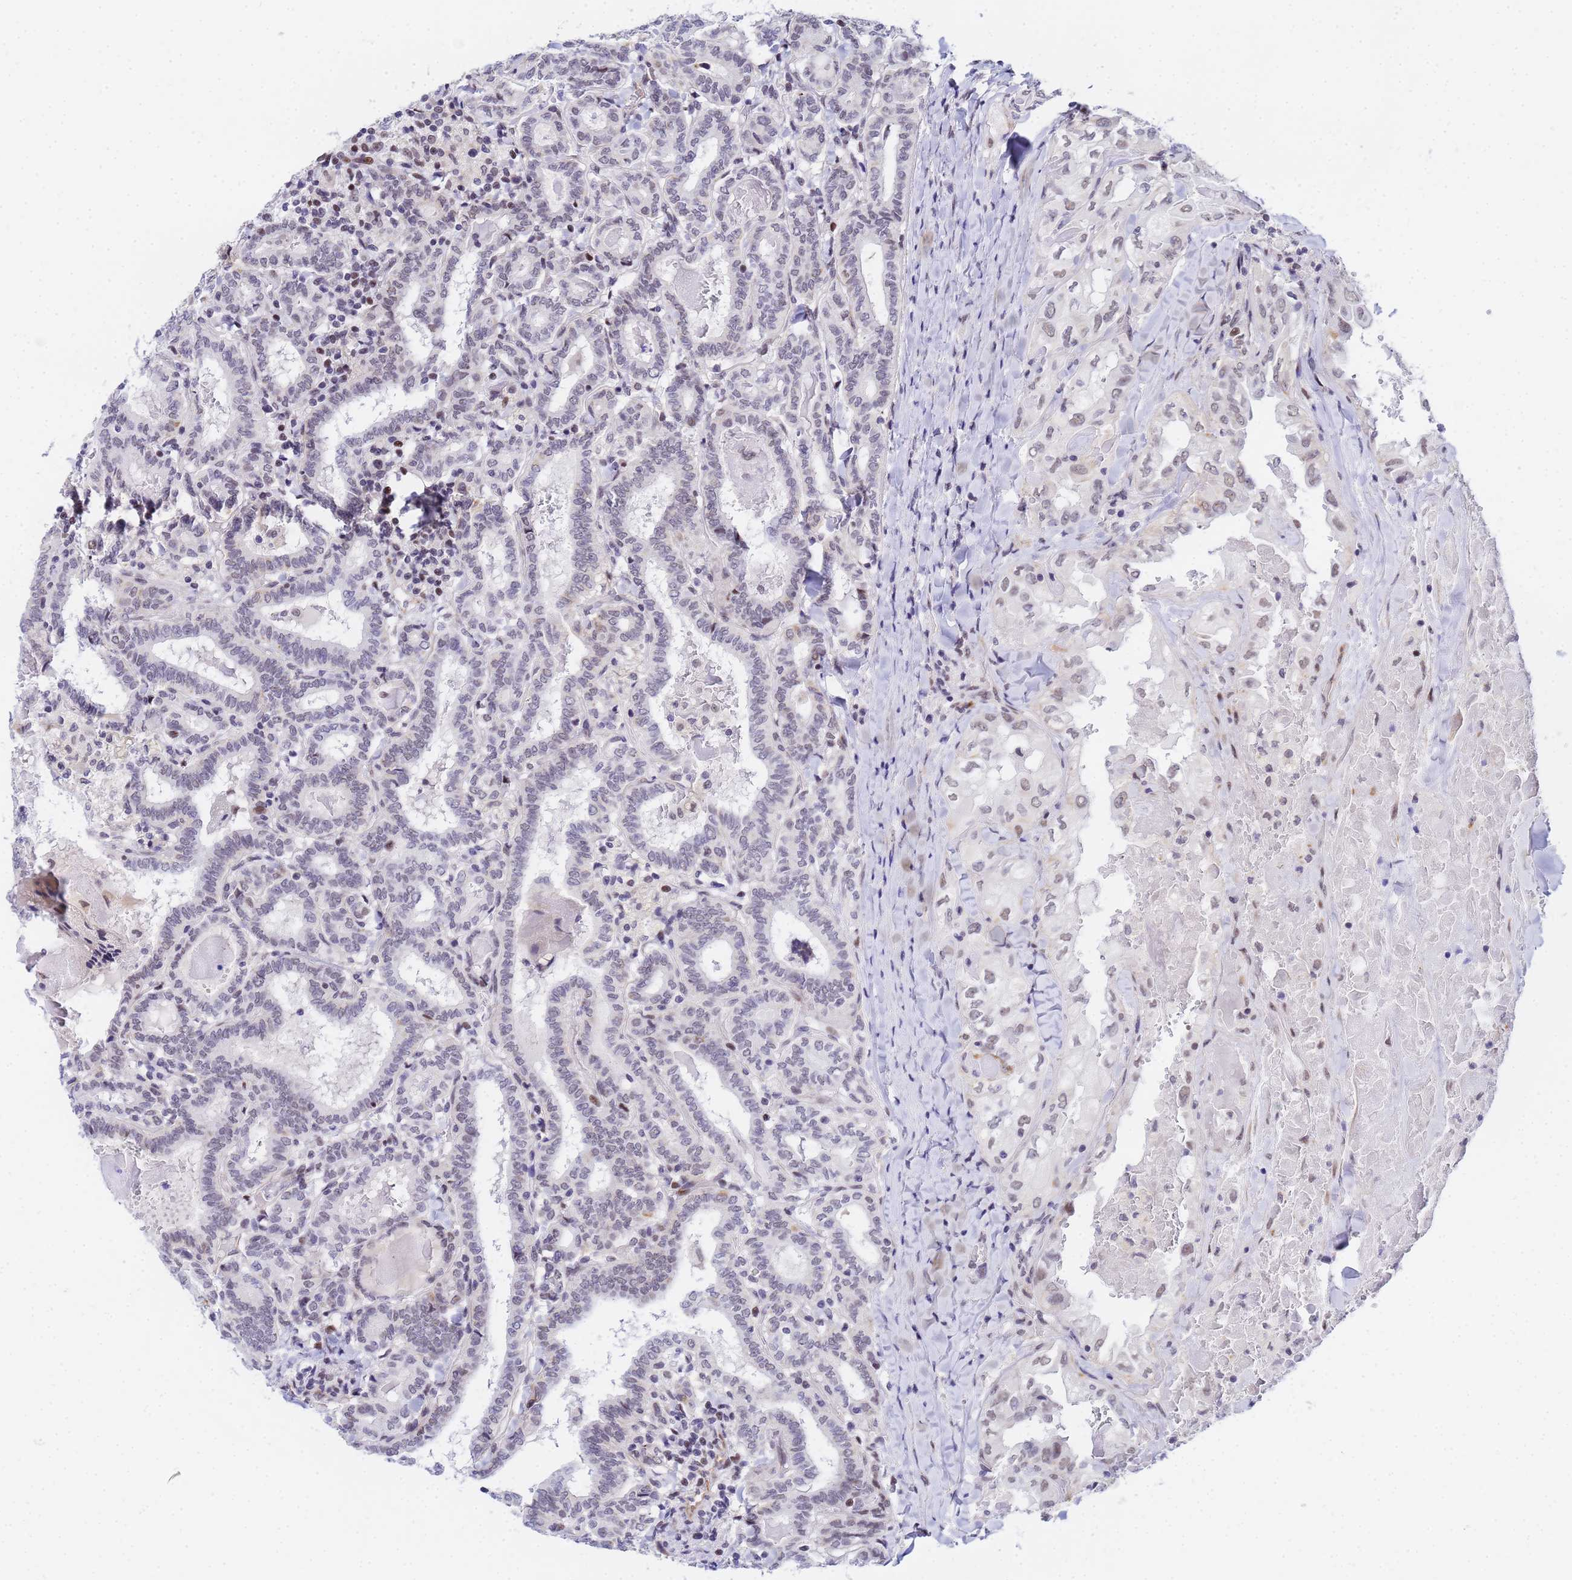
{"staining": {"intensity": "weak", "quantity": "<25%", "location": "nuclear"}, "tissue": "thyroid cancer", "cell_type": "Tumor cells", "image_type": "cancer", "snomed": [{"axis": "morphology", "description": "Papillary adenocarcinoma, NOS"}, {"axis": "topography", "description": "Thyroid gland"}], "caption": "DAB immunohistochemical staining of papillary adenocarcinoma (thyroid) shows no significant positivity in tumor cells.", "gene": "CKMT1A", "patient": {"sex": "female", "age": 72}}